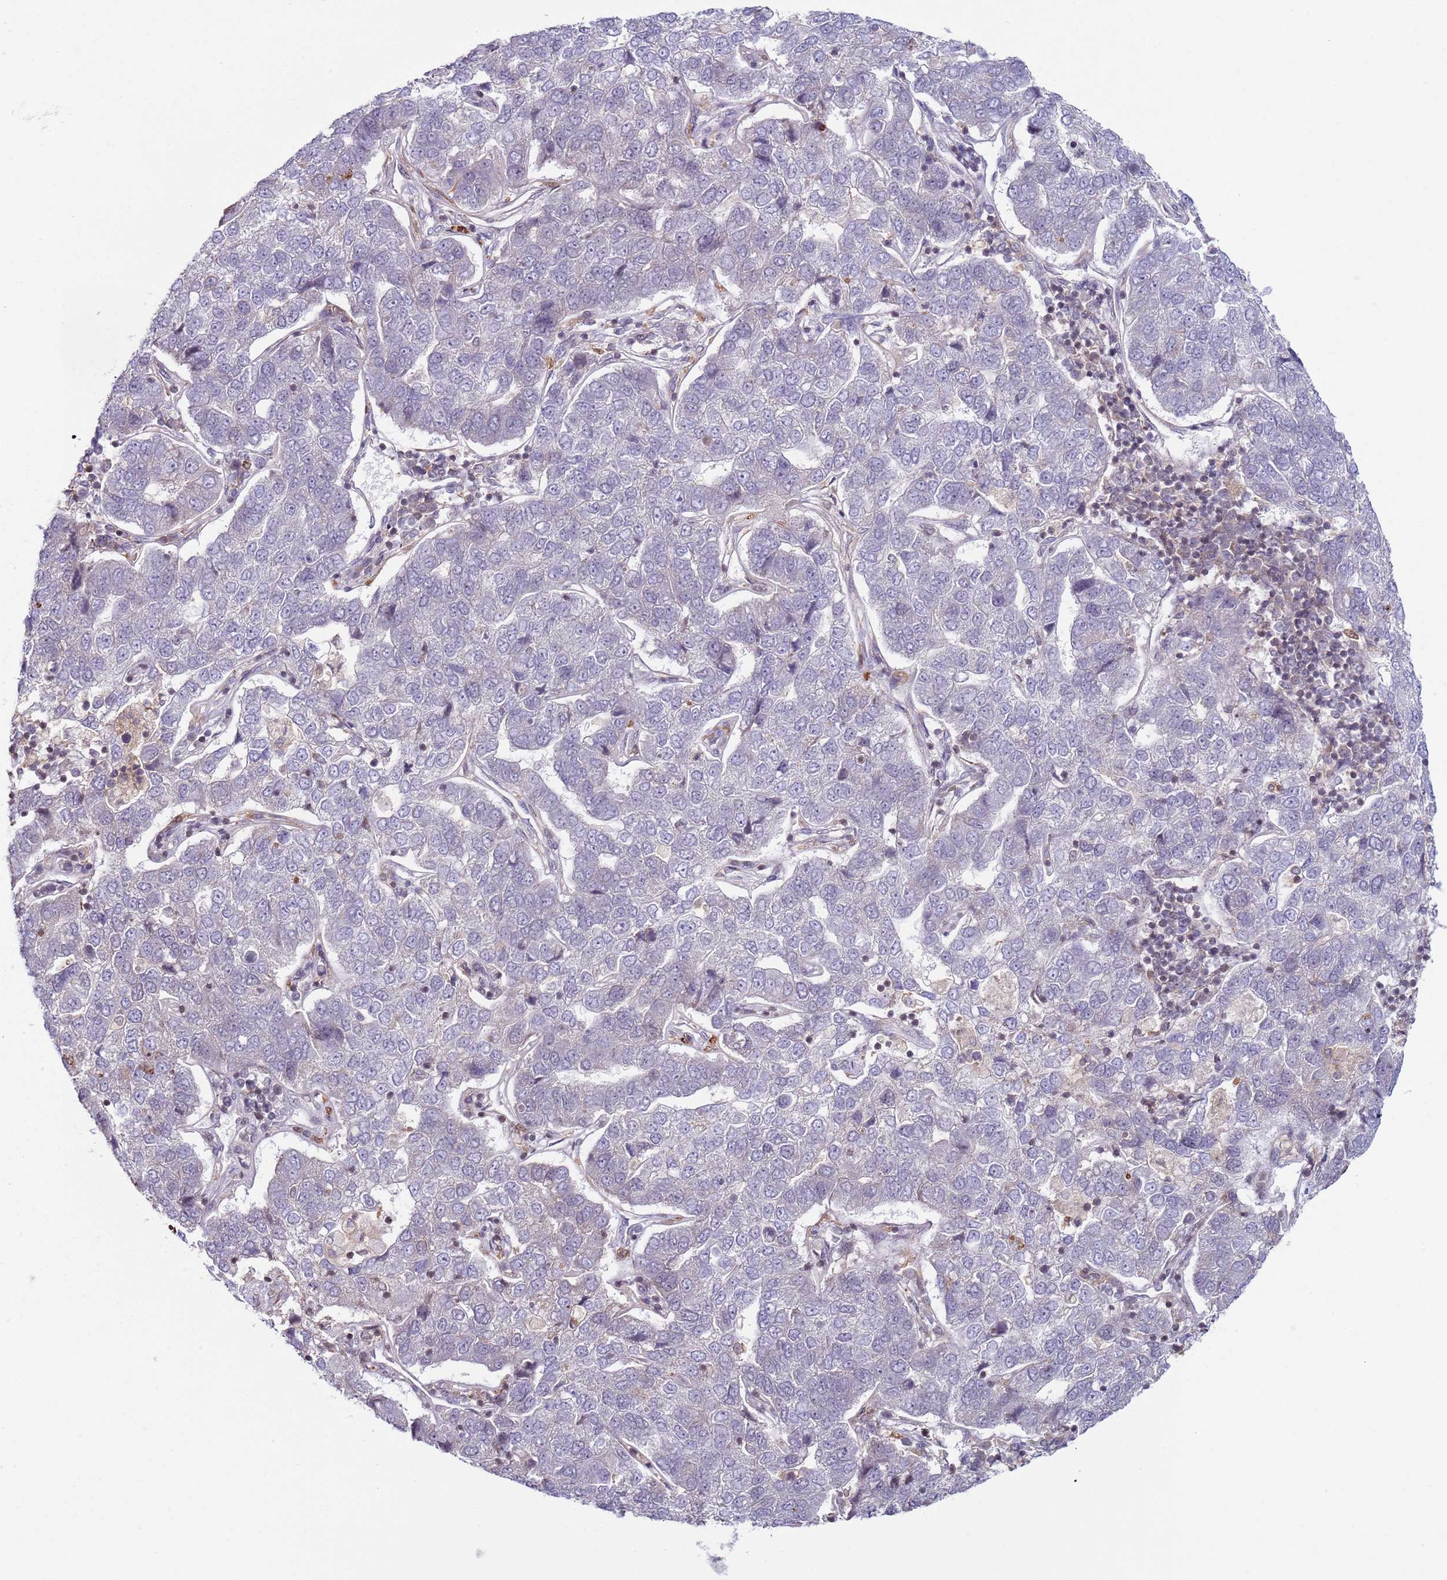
{"staining": {"intensity": "negative", "quantity": "none", "location": "none"}, "tissue": "pancreatic cancer", "cell_type": "Tumor cells", "image_type": "cancer", "snomed": [{"axis": "morphology", "description": "Adenocarcinoma, NOS"}, {"axis": "topography", "description": "Pancreas"}], "caption": "Immunohistochemistry (IHC) of pancreatic cancer reveals no positivity in tumor cells.", "gene": "SNAPC4", "patient": {"sex": "female", "age": 61}}